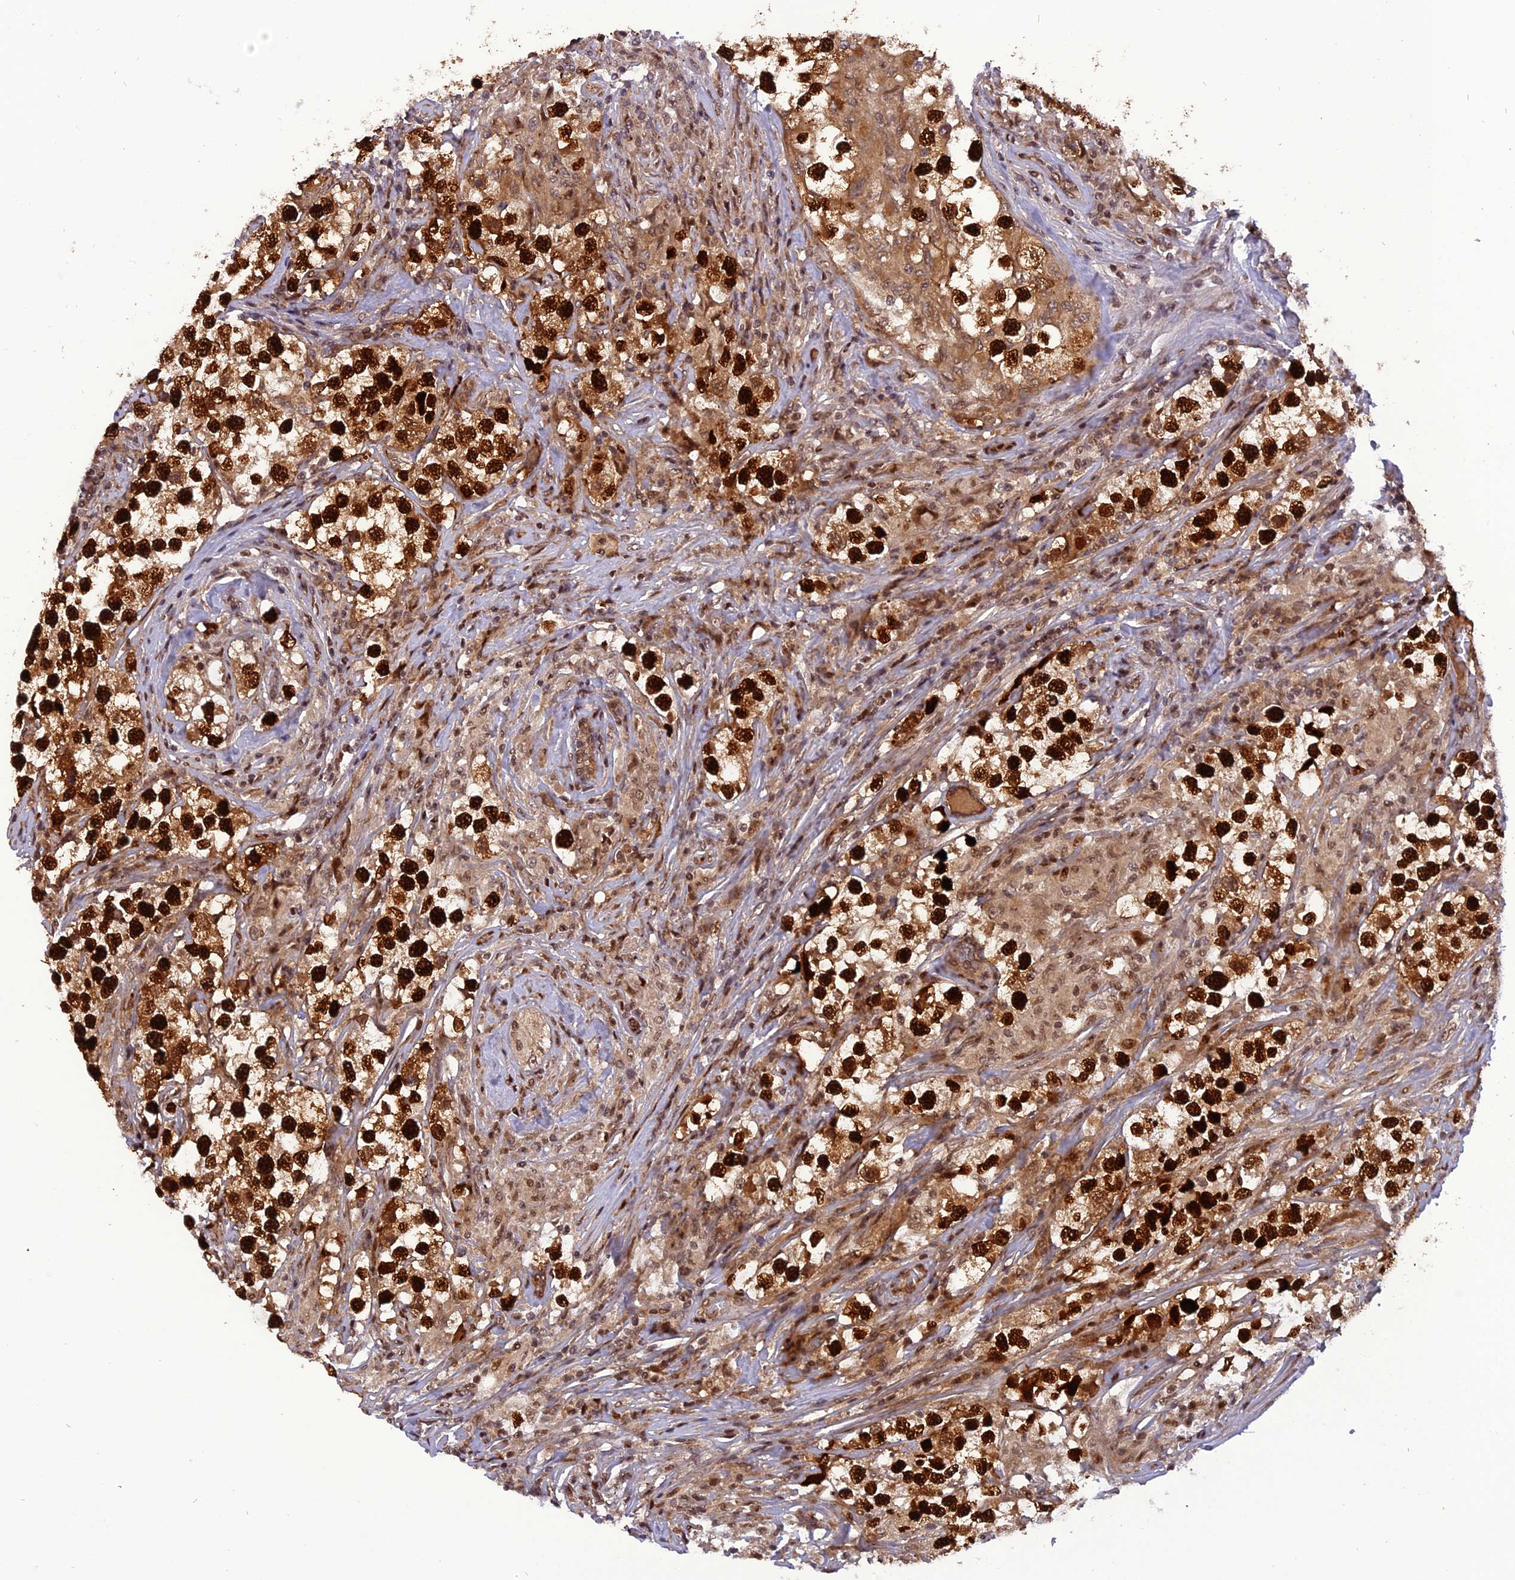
{"staining": {"intensity": "strong", "quantity": ">75%", "location": "cytoplasmic/membranous,nuclear"}, "tissue": "testis cancer", "cell_type": "Tumor cells", "image_type": "cancer", "snomed": [{"axis": "morphology", "description": "Seminoma, NOS"}, {"axis": "topography", "description": "Testis"}], "caption": "Immunohistochemistry (IHC) photomicrograph of human testis cancer stained for a protein (brown), which demonstrates high levels of strong cytoplasmic/membranous and nuclear staining in about >75% of tumor cells.", "gene": "MICALL1", "patient": {"sex": "male", "age": 46}}